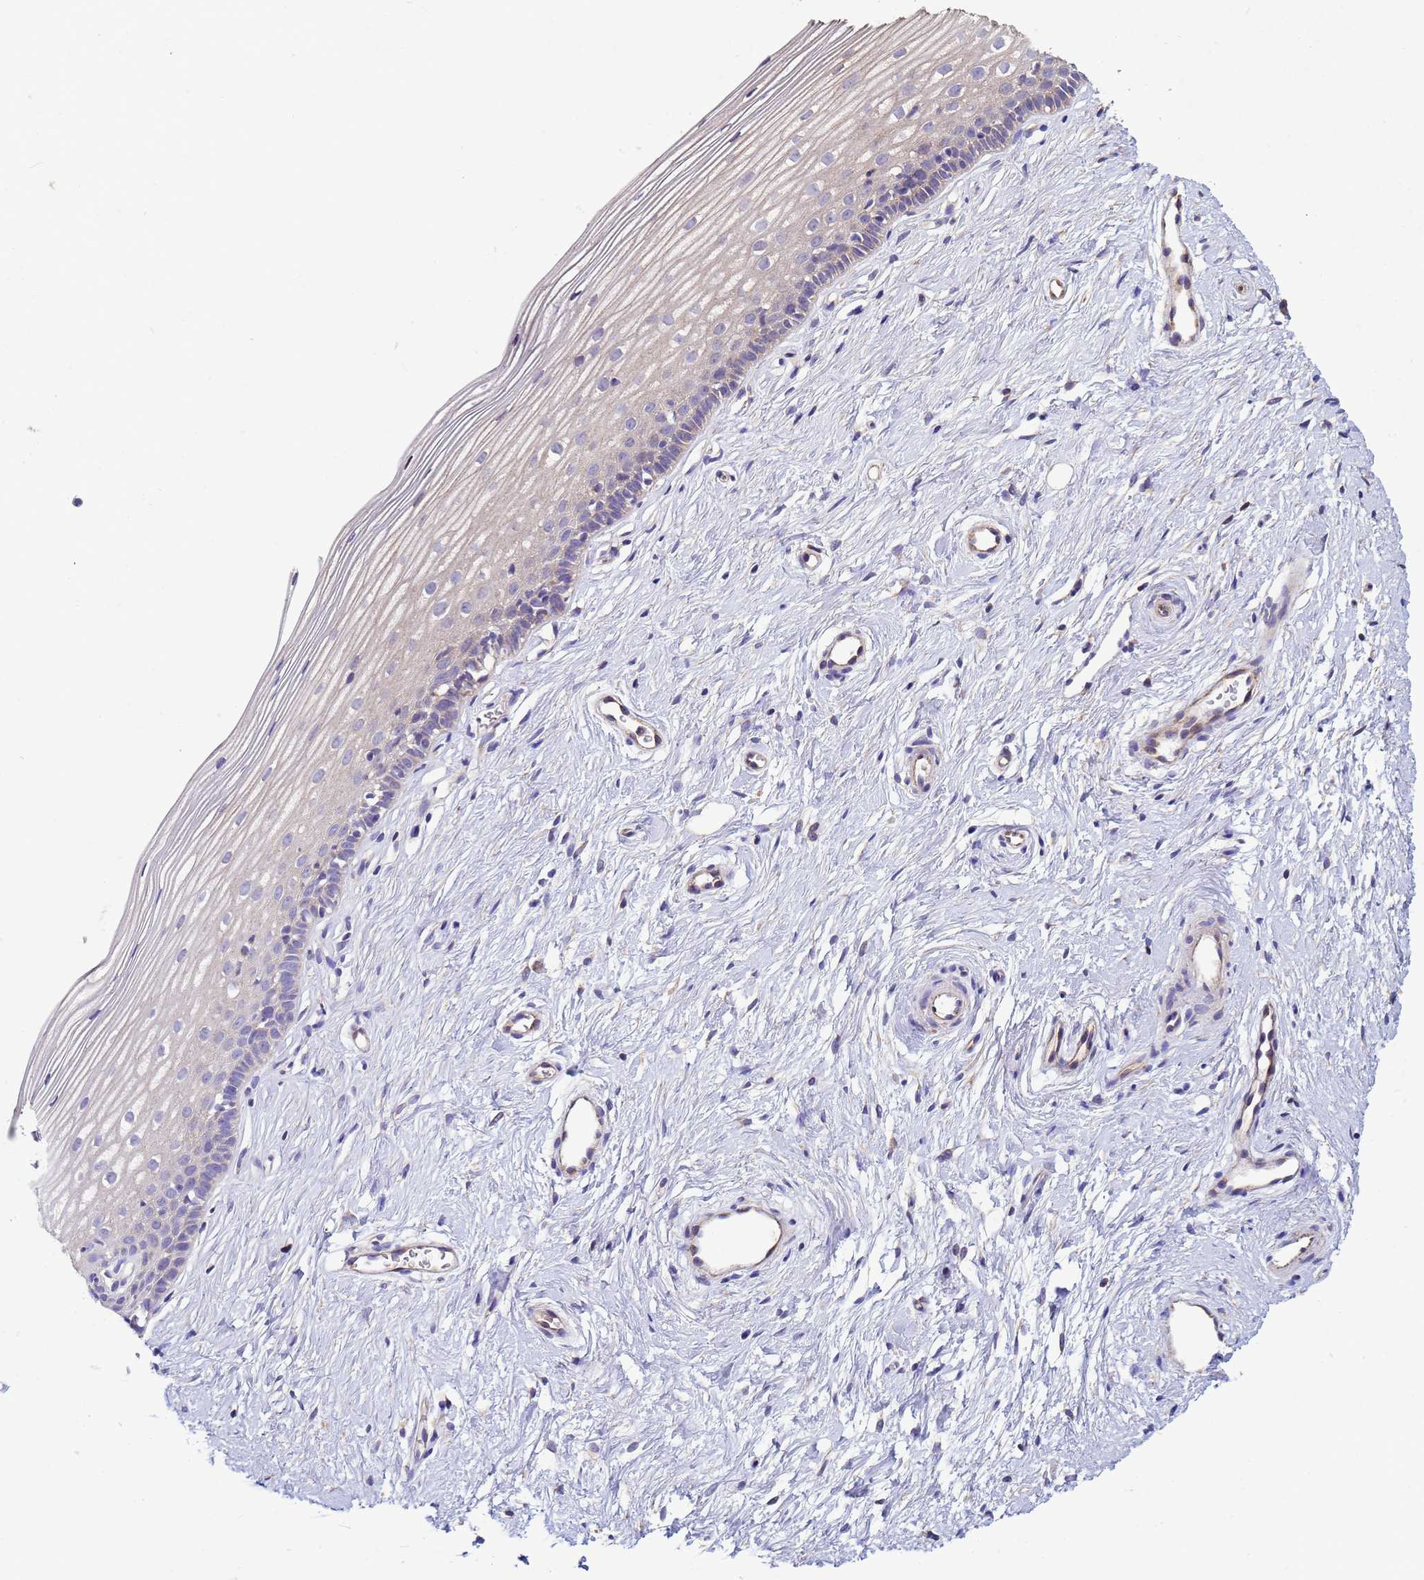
{"staining": {"intensity": "weak", "quantity": "25%-75%", "location": "cytoplasmic/membranous"}, "tissue": "cervix", "cell_type": "Glandular cells", "image_type": "normal", "snomed": [{"axis": "morphology", "description": "Normal tissue, NOS"}, {"axis": "topography", "description": "Cervix"}], "caption": "Cervix stained with DAB IHC reveals low levels of weak cytoplasmic/membranous expression in approximately 25%-75% of glandular cells.", "gene": "CDC34", "patient": {"sex": "female", "age": 40}}